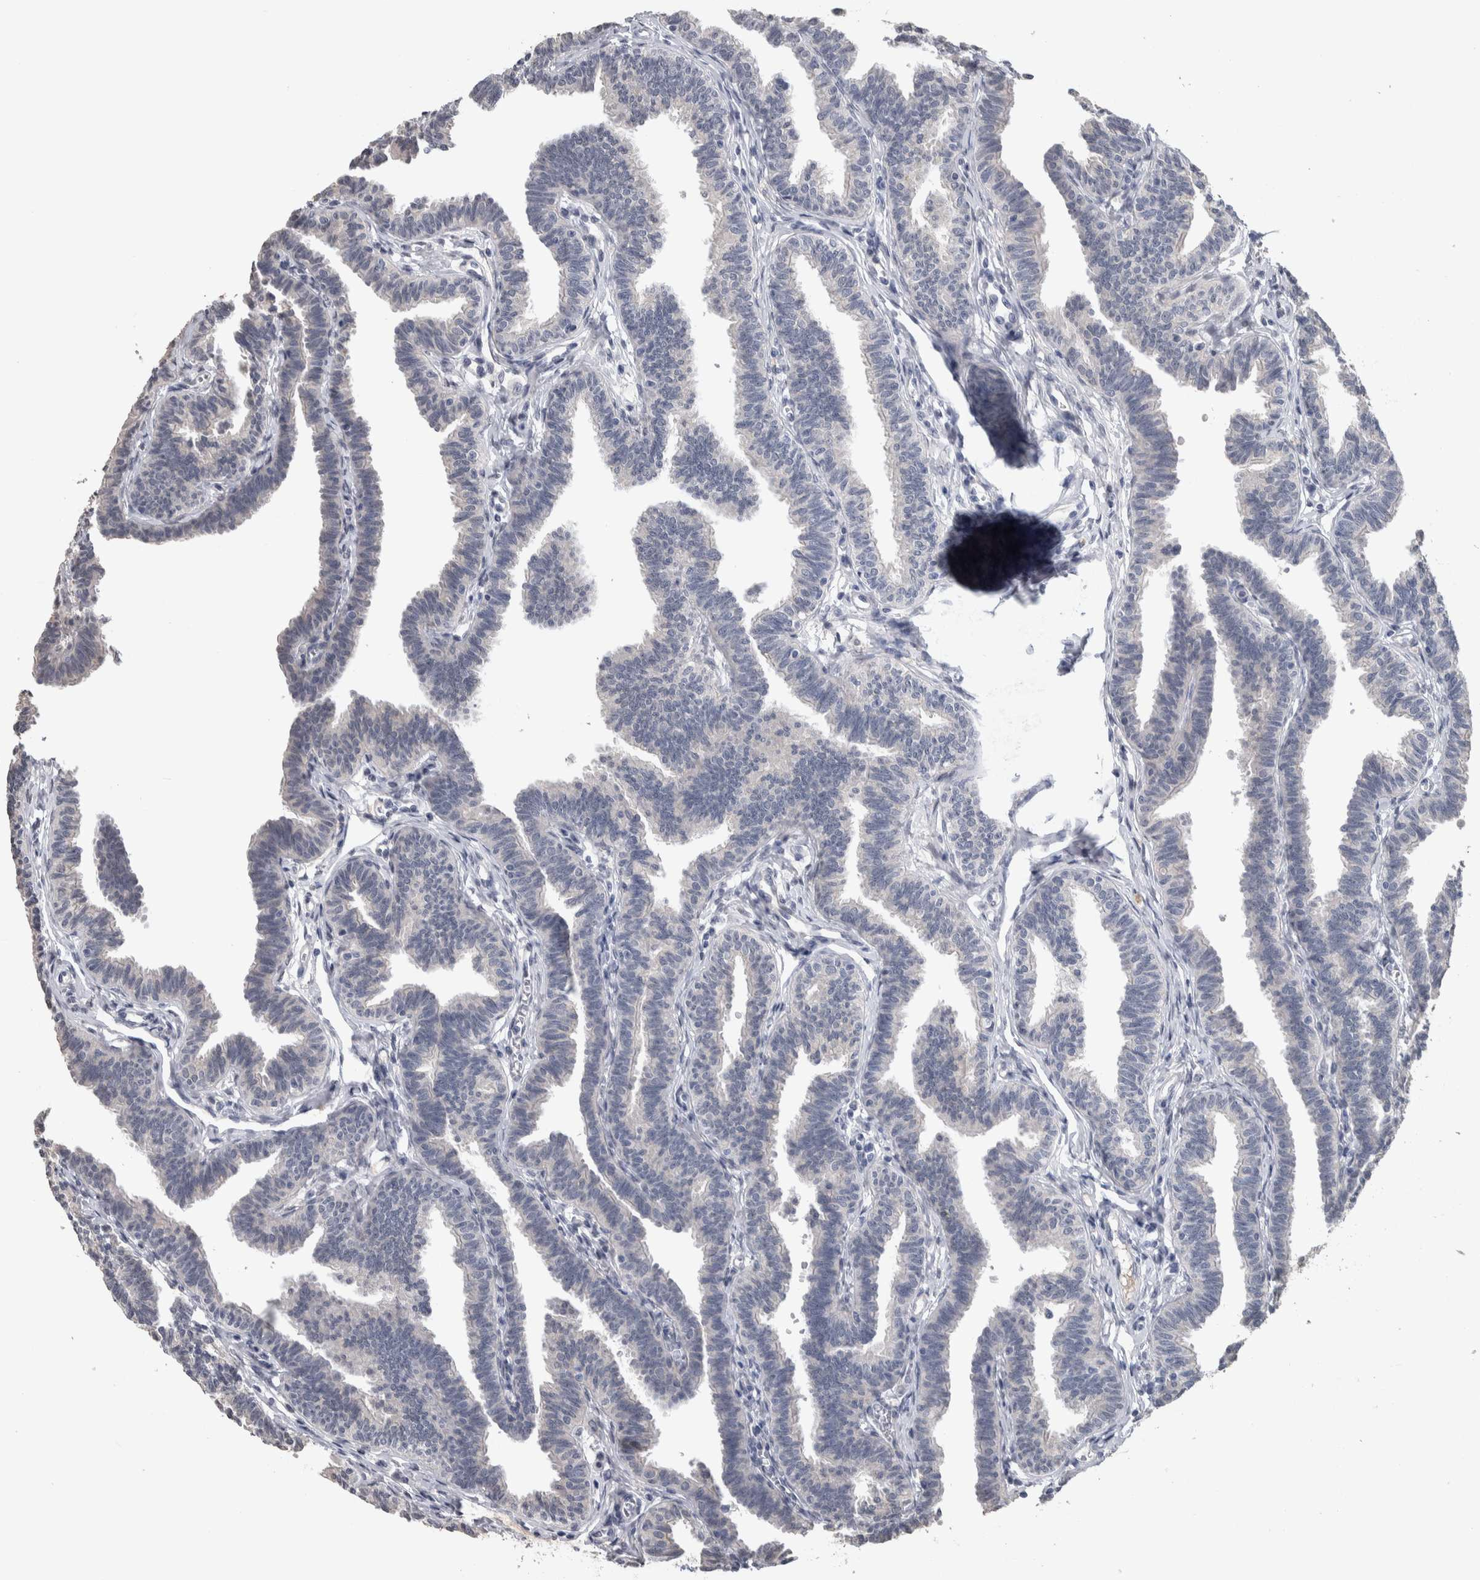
{"staining": {"intensity": "negative", "quantity": "none", "location": "none"}, "tissue": "fallopian tube", "cell_type": "Glandular cells", "image_type": "normal", "snomed": [{"axis": "morphology", "description": "Normal tissue, NOS"}, {"axis": "topography", "description": "Fallopian tube"}, {"axis": "topography", "description": "Ovary"}], "caption": "Immunohistochemistry (IHC) image of unremarkable fallopian tube stained for a protein (brown), which reveals no expression in glandular cells.", "gene": "TMEM102", "patient": {"sex": "female", "age": 23}}